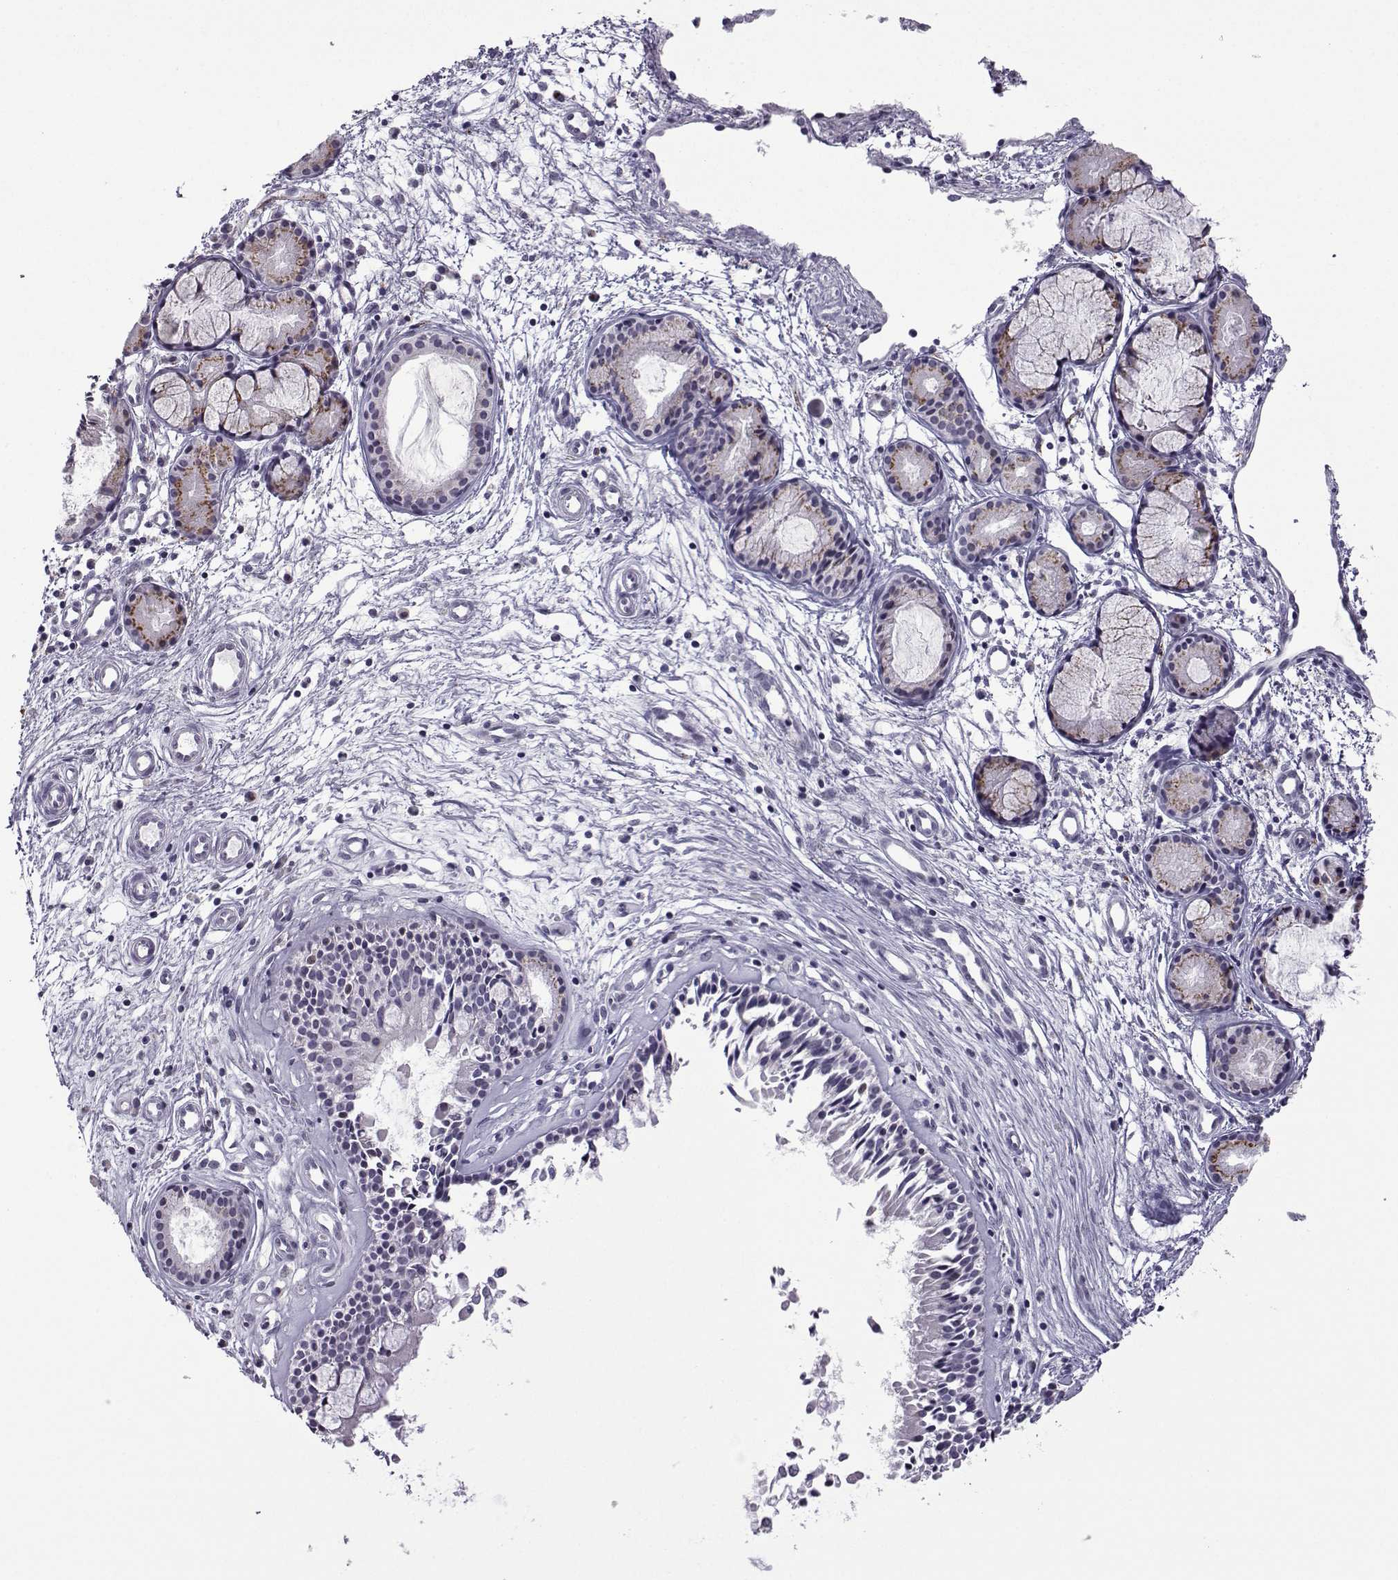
{"staining": {"intensity": "negative", "quantity": "none", "location": "none"}, "tissue": "nasopharynx", "cell_type": "Respiratory epithelial cells", "image_type": "normal", "snomed": [{"axis": "morphology", "description": "Normal tissue, NOS"}, {"axis": "topography", "description": "Nasopharynx"}], "caption": "Respiratory epithelial cells are negative for protein expression in normal human nasopharynx. Nuclei are stained in blue.", "gene": "HTR7", "patient": {"sex": "female", "age": 47}}